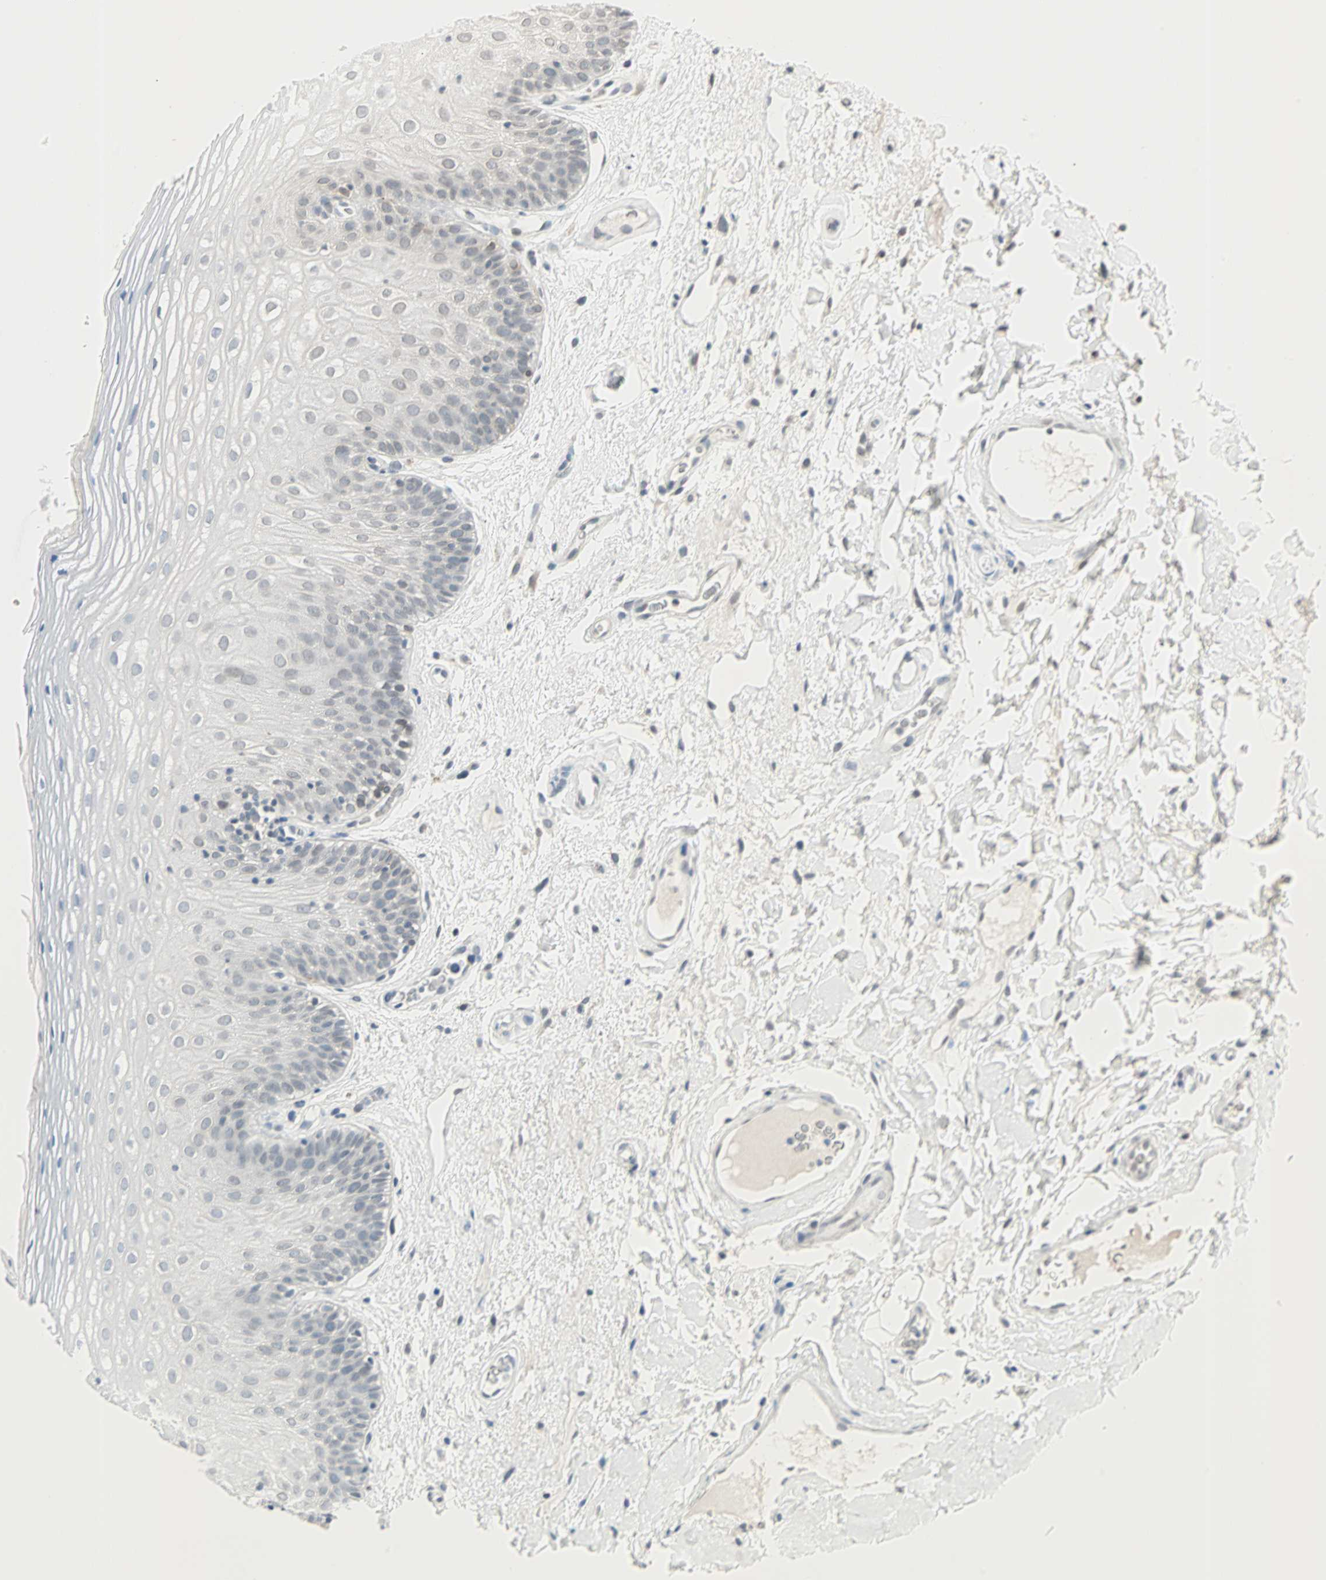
{"staining": {"intensity": "weak", "quantity": "<25%", "location": "cytoplasmic/membranous,nuclear"}, "tissue": "oral mucosa", "cell_type": "Squamous epithelial cells", "image_type": "normal", "snomed": [{"axis": "morphology", "description": "Normal tissue, NOS"}, {"axis": "morphology", "description": "Squamous cell carcinoma, NOS"}, {"axis": "topography", "description": "Skeletal muscle"}, {"axis": "topography", "description": "Oral tissue"}], "caption": "This is a micrograph of immunohistochemistry staining of normal oral mucosa, which shows no positivity in squamous epithelial cells.", "gene": "BCAN", "patient": {"sex": "male", "age": 71}}